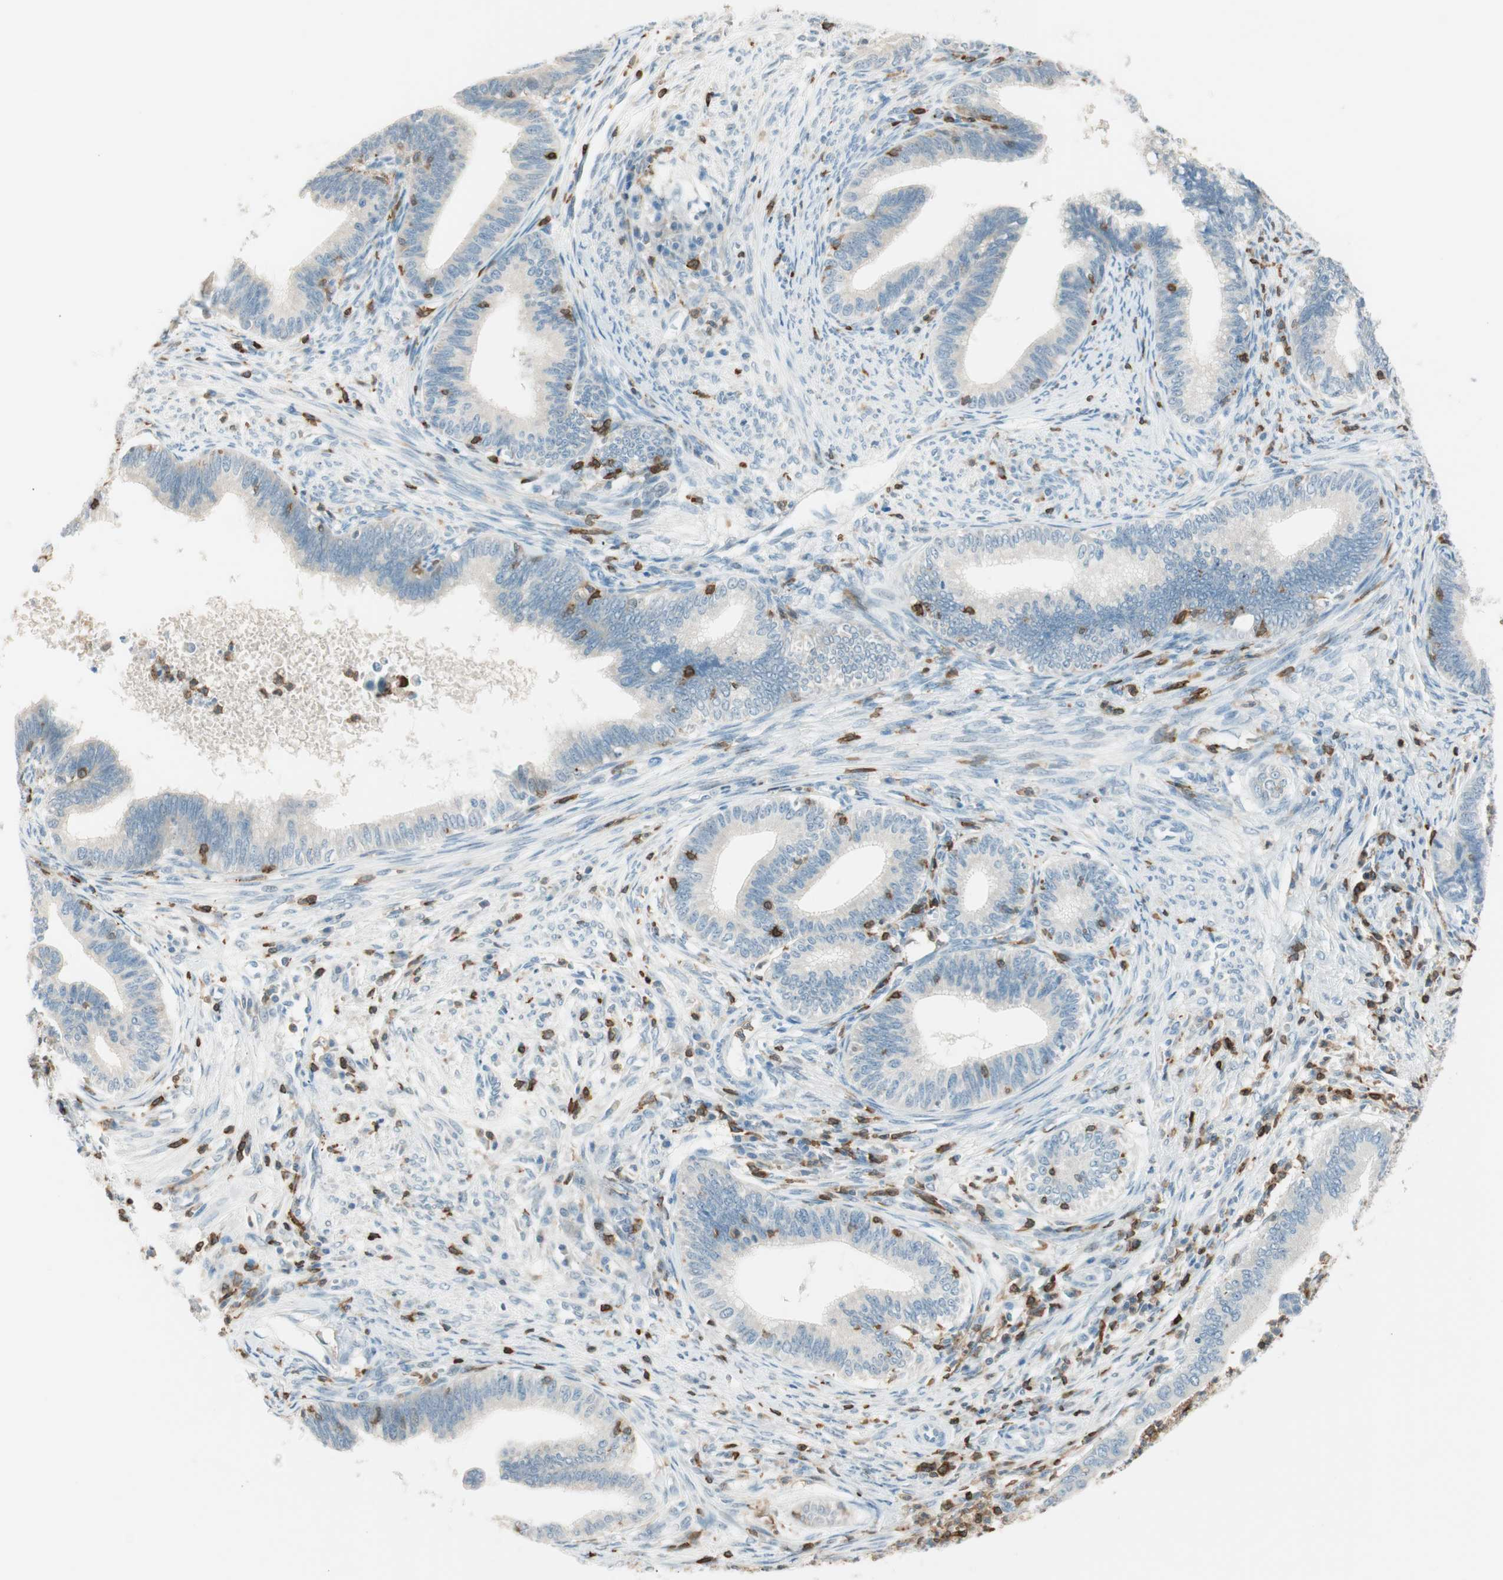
{"staining": {"intensity": "negative", "quantity": "none", "location": "none"}, "tissue": "cervical cancer", "cell_type": "Tumor cells", "image_type": "cancer", "snomed": [{"axis": "morphology", "description": "Adenocarcinoma, NOS"}, {"axis": "topography", "description": "Cervix"}], "caption": "The IHC photomicrograph has no significant expression in tumor cells of adenocarcinoma (cervical) tissue.", "gene": "HPGD", "patient": {"sex": "female", "age": 36}}